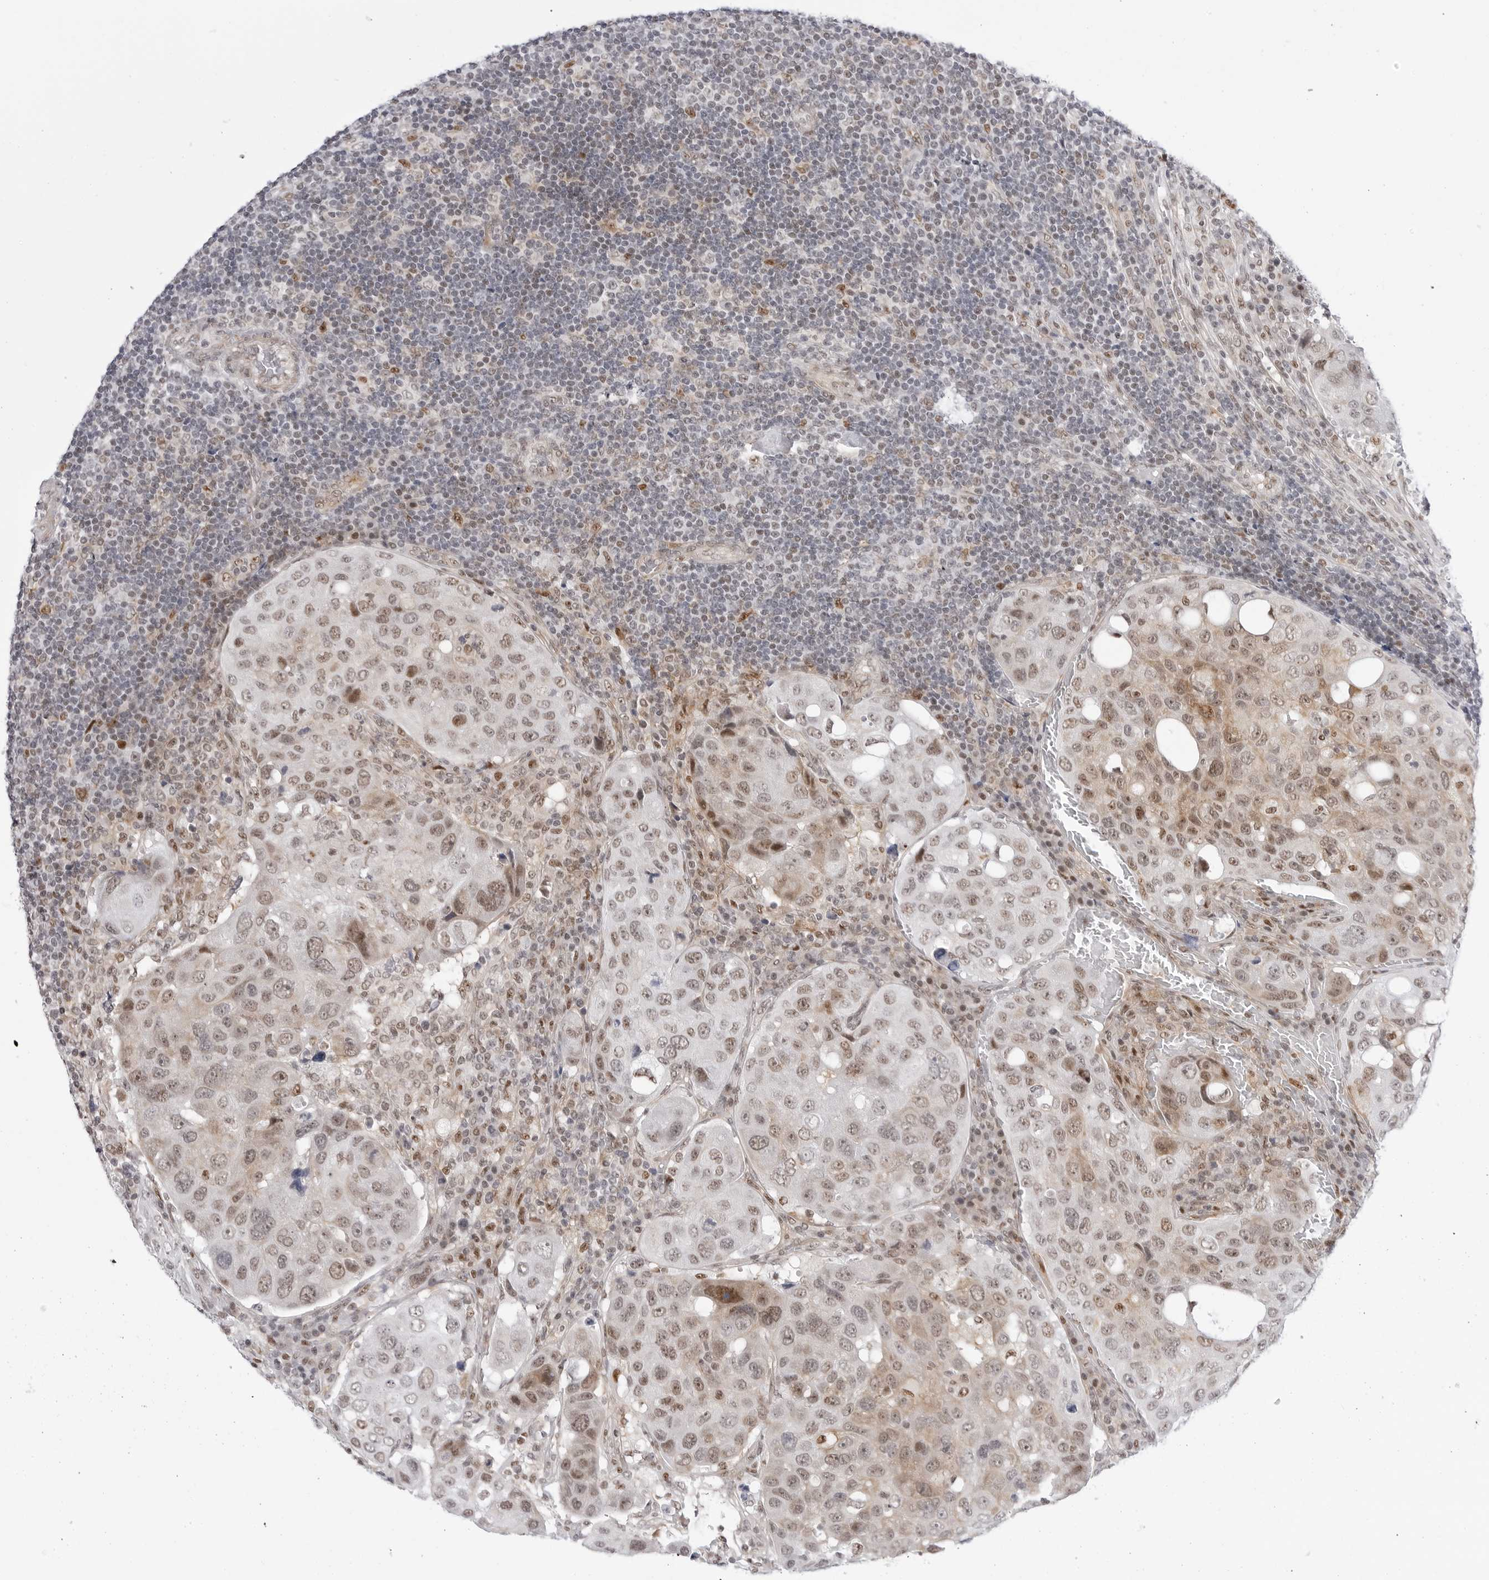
{"staining": {"intensity": "moderate", "quantity": ">75%", "location": "cytoplasmic/membranous,nuclear"}, "tissue": "urothelial cancer", "cell_type": "Tumor cells", "image_type": "cancer", "snomed": [{"axis": "morphology", "description": "Urothelial carcinoma, High grade"}, {"axis": "topography", "description": "Lymph node"}, {"axis": "topography", "description": "Urinary bladder"}], "caption": "Human urothelial cancer stained for a protein (brown) shows moderate cytoplasmic/membranous and nuclear positive staining in approximately >75% of tumor cells.", "gene": "C1orf162", "patient": {"sex": "male", "age": 51}}